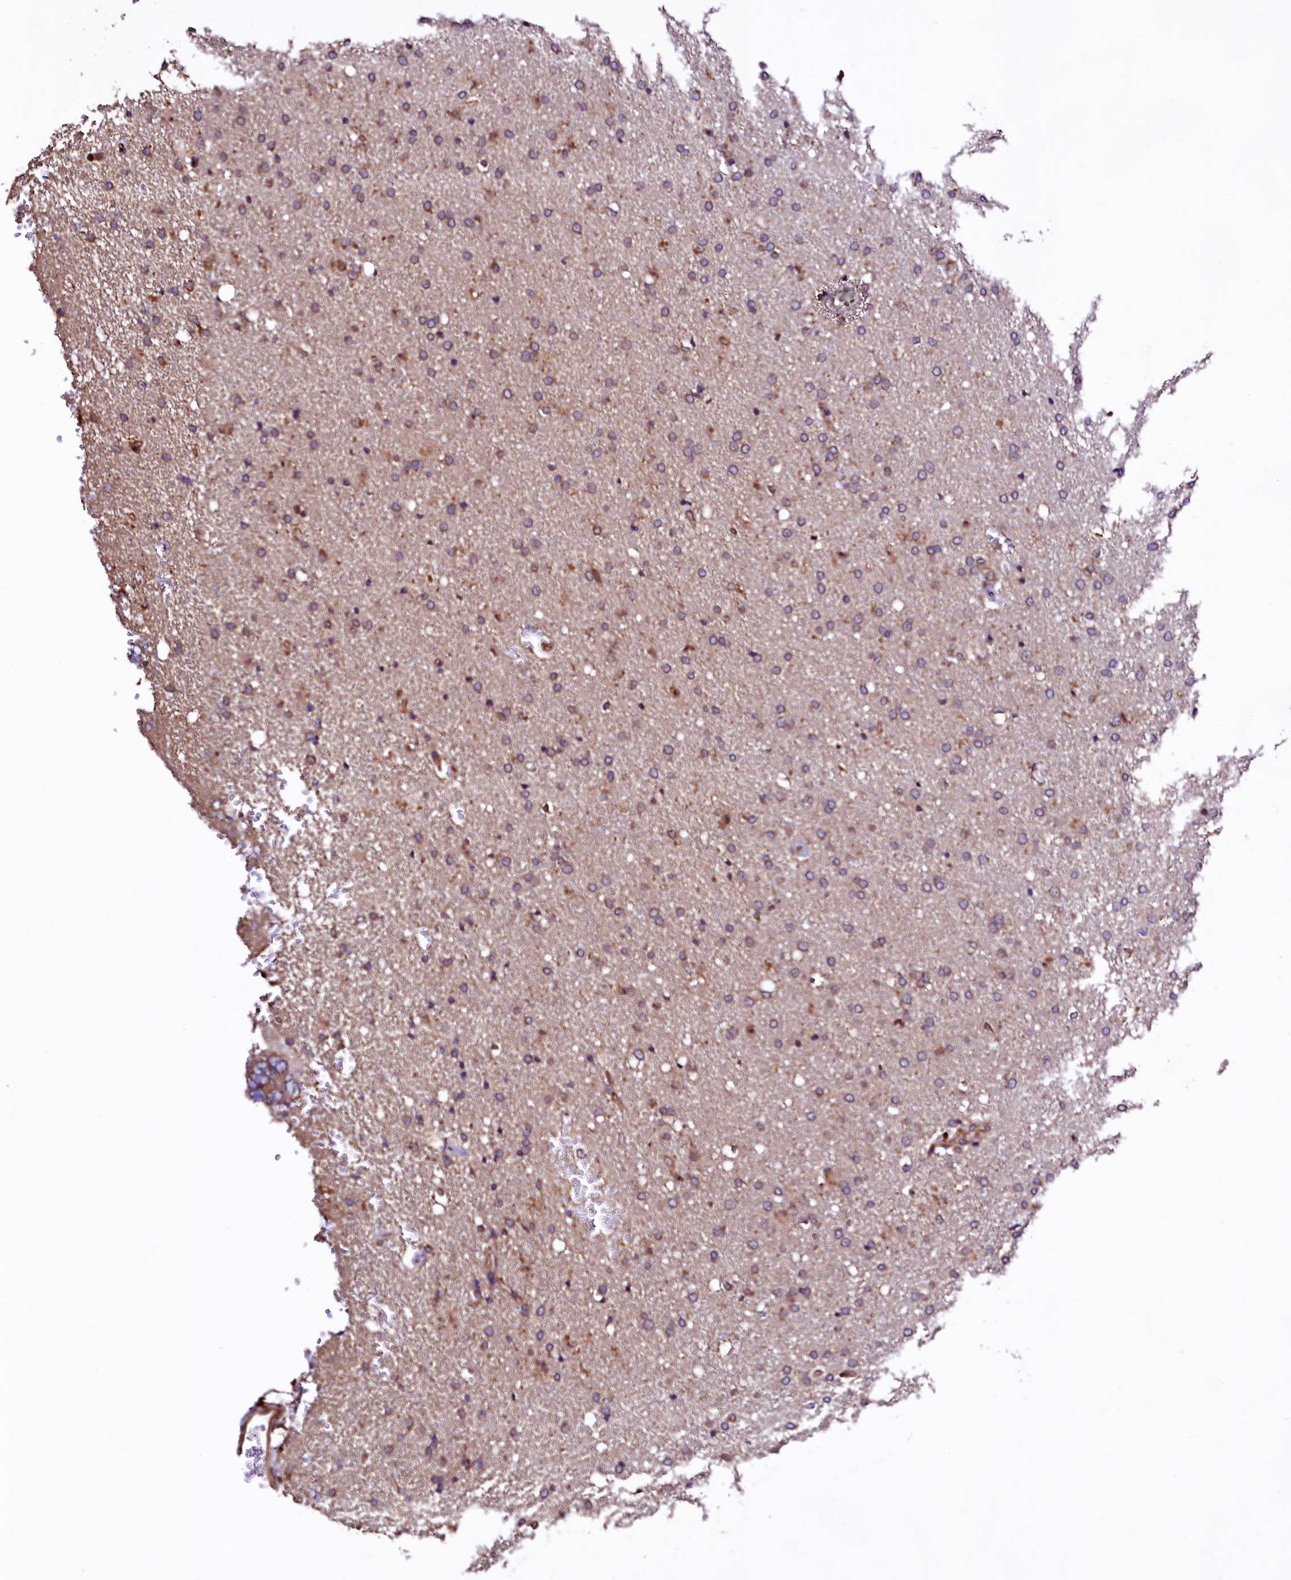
{"staining": {"intensity": "weak", "quantity": ">75%", "location": "cytoplasmic/membranous"}, "tissue": "glioma", "cell_type": "Tumor cells", "image_type": "cancer", "snomed": [{"axis": "morphology", "description": "Glioma, malignant, High grade"}, {"axis": "topography", "description": "Brain"}], "caption": "This micrograph demonstrates glioma stained with IHC to label a protein in brown. The cytoplasmic/membranous of tumor cells show weak positivity for the protein. Nuclei are counter-stained blue.", "gene": "VPS35", "patient": {"sex": "male", "age": 72}}